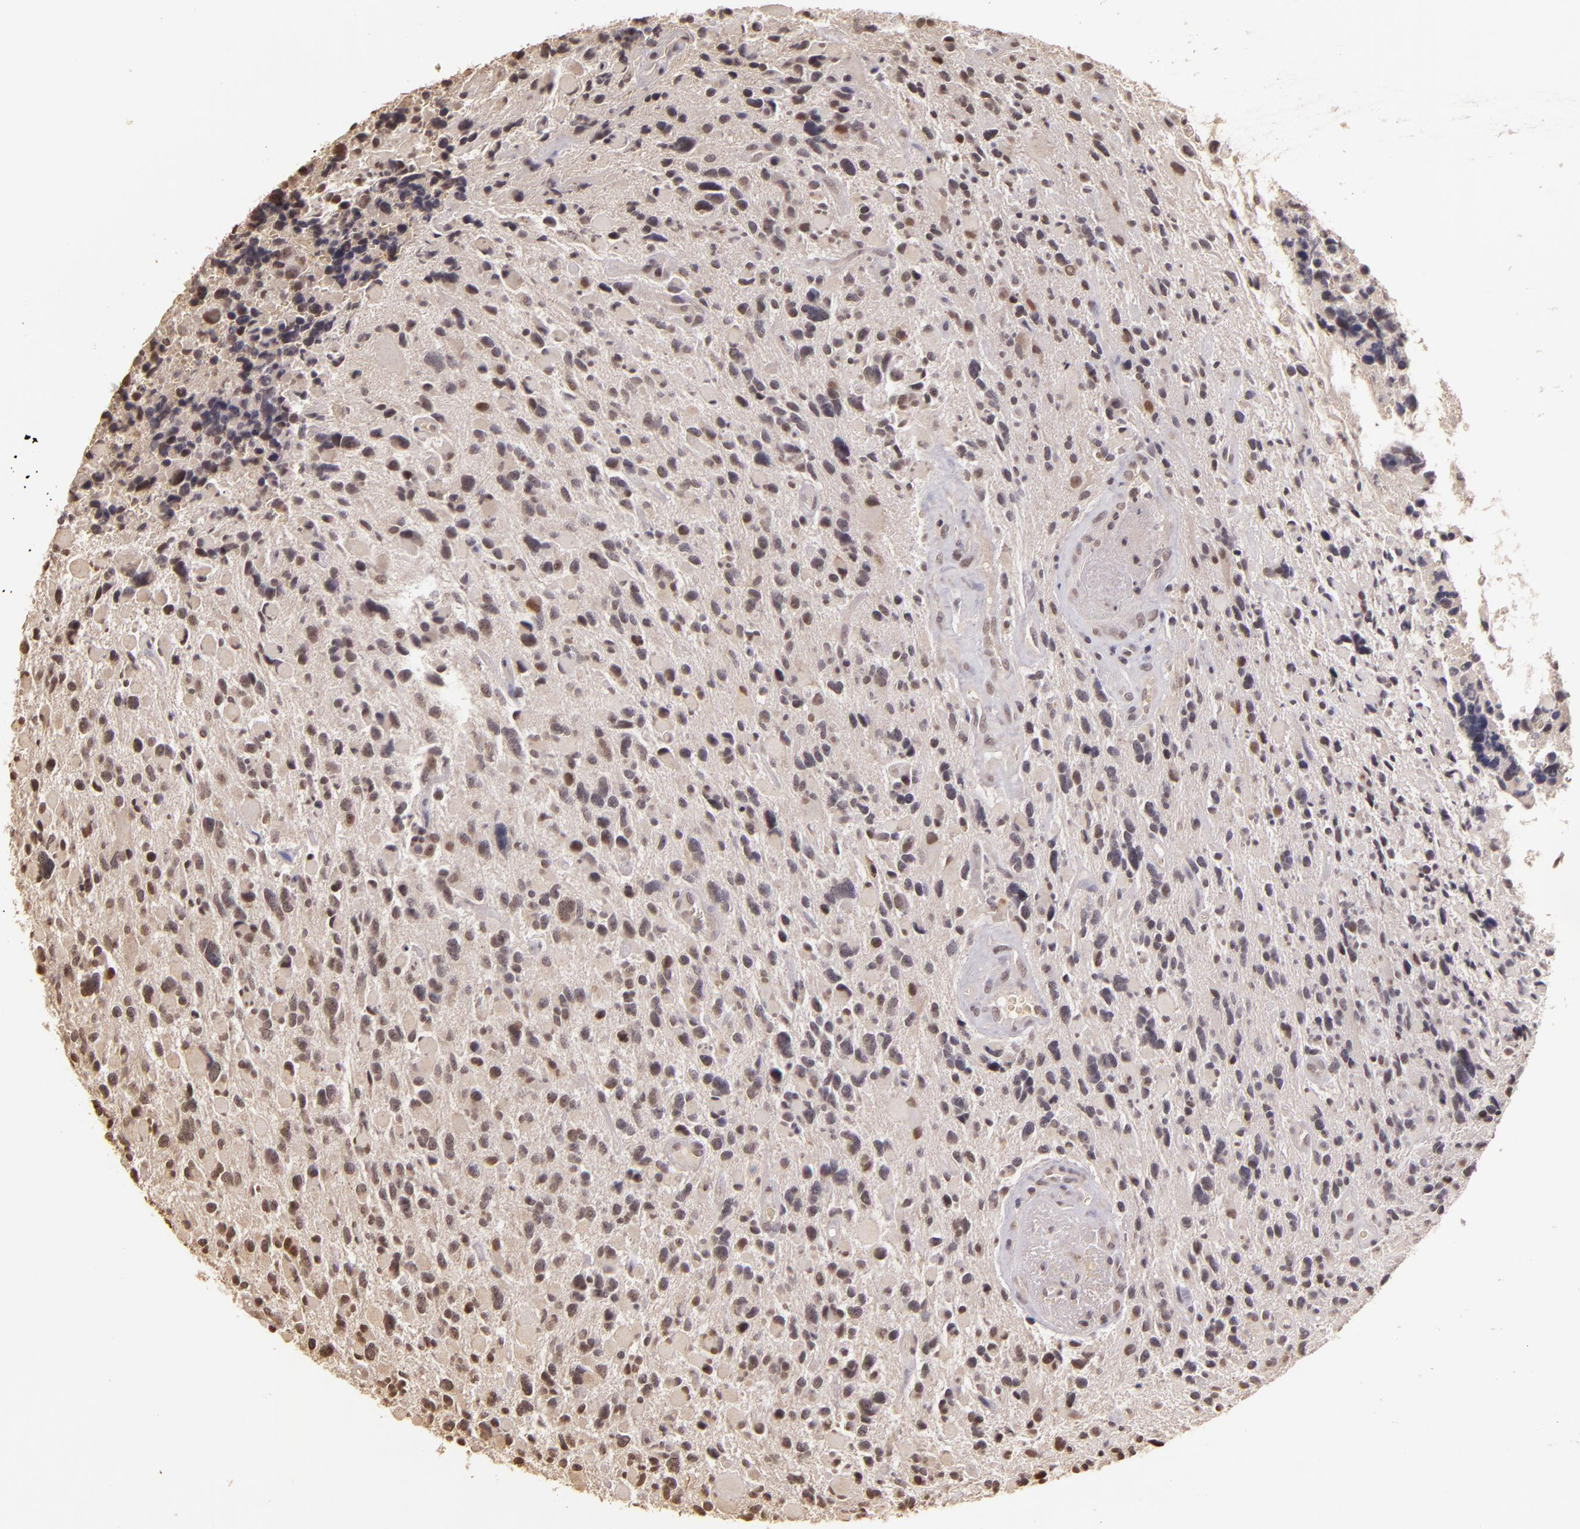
{"staining": {"intensity": "weak", "quantity": "<25%", "location": "cytoplasmic/membranous,nuclear"}, "tissue": "glioma", "cell_type": "Tumor cells", "image_type": "cancer", "snomed": [{"axis": "morphology", "description": "Glioma, malignant, High grade"}, {"axis": "topography", "description": "Brain"}], "caption": "The image reveals no staining of tumor cells in malignant high-grade glioma.", "gene": "CUL1", "patient": {"sex": "female", "age": 37}}